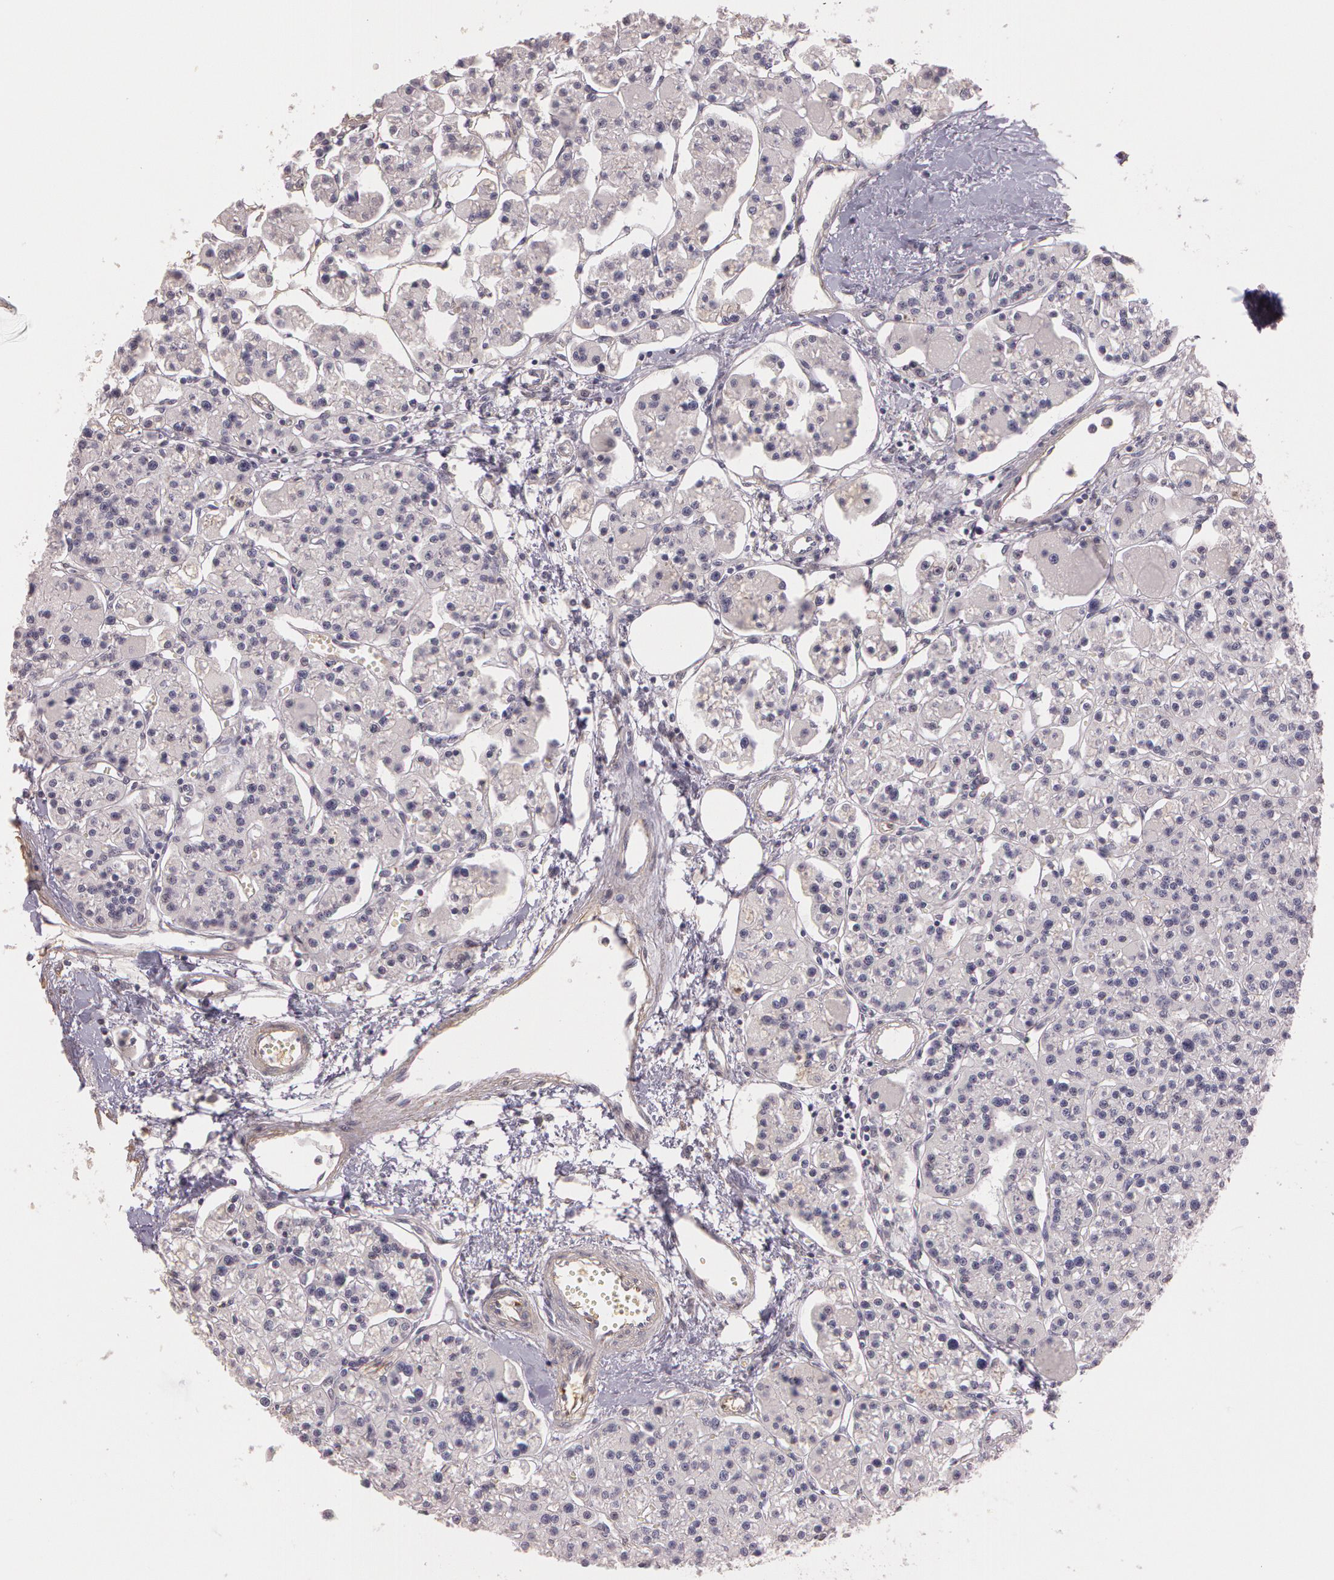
{"staining": {"intensity": "negative", "quantity": "none", "location": "none"}, "tissue": "parathyroid gland", "cell_type": "Glandular cells", "image_type": "normal", "snomed": [{"axis": "morphology", "description": "Normal tissue, NOS"}, {"axis": "topography", "description": "Parathyroid gland"}], "caption": "Immunohistochemistry (IHC) photomicrograph of normal parathyroid gland stained for a protein (brown), which reveals no positivity in glandular cells.", "gene": "G2E3", "patient": {"sex": "female", "age": 58}}